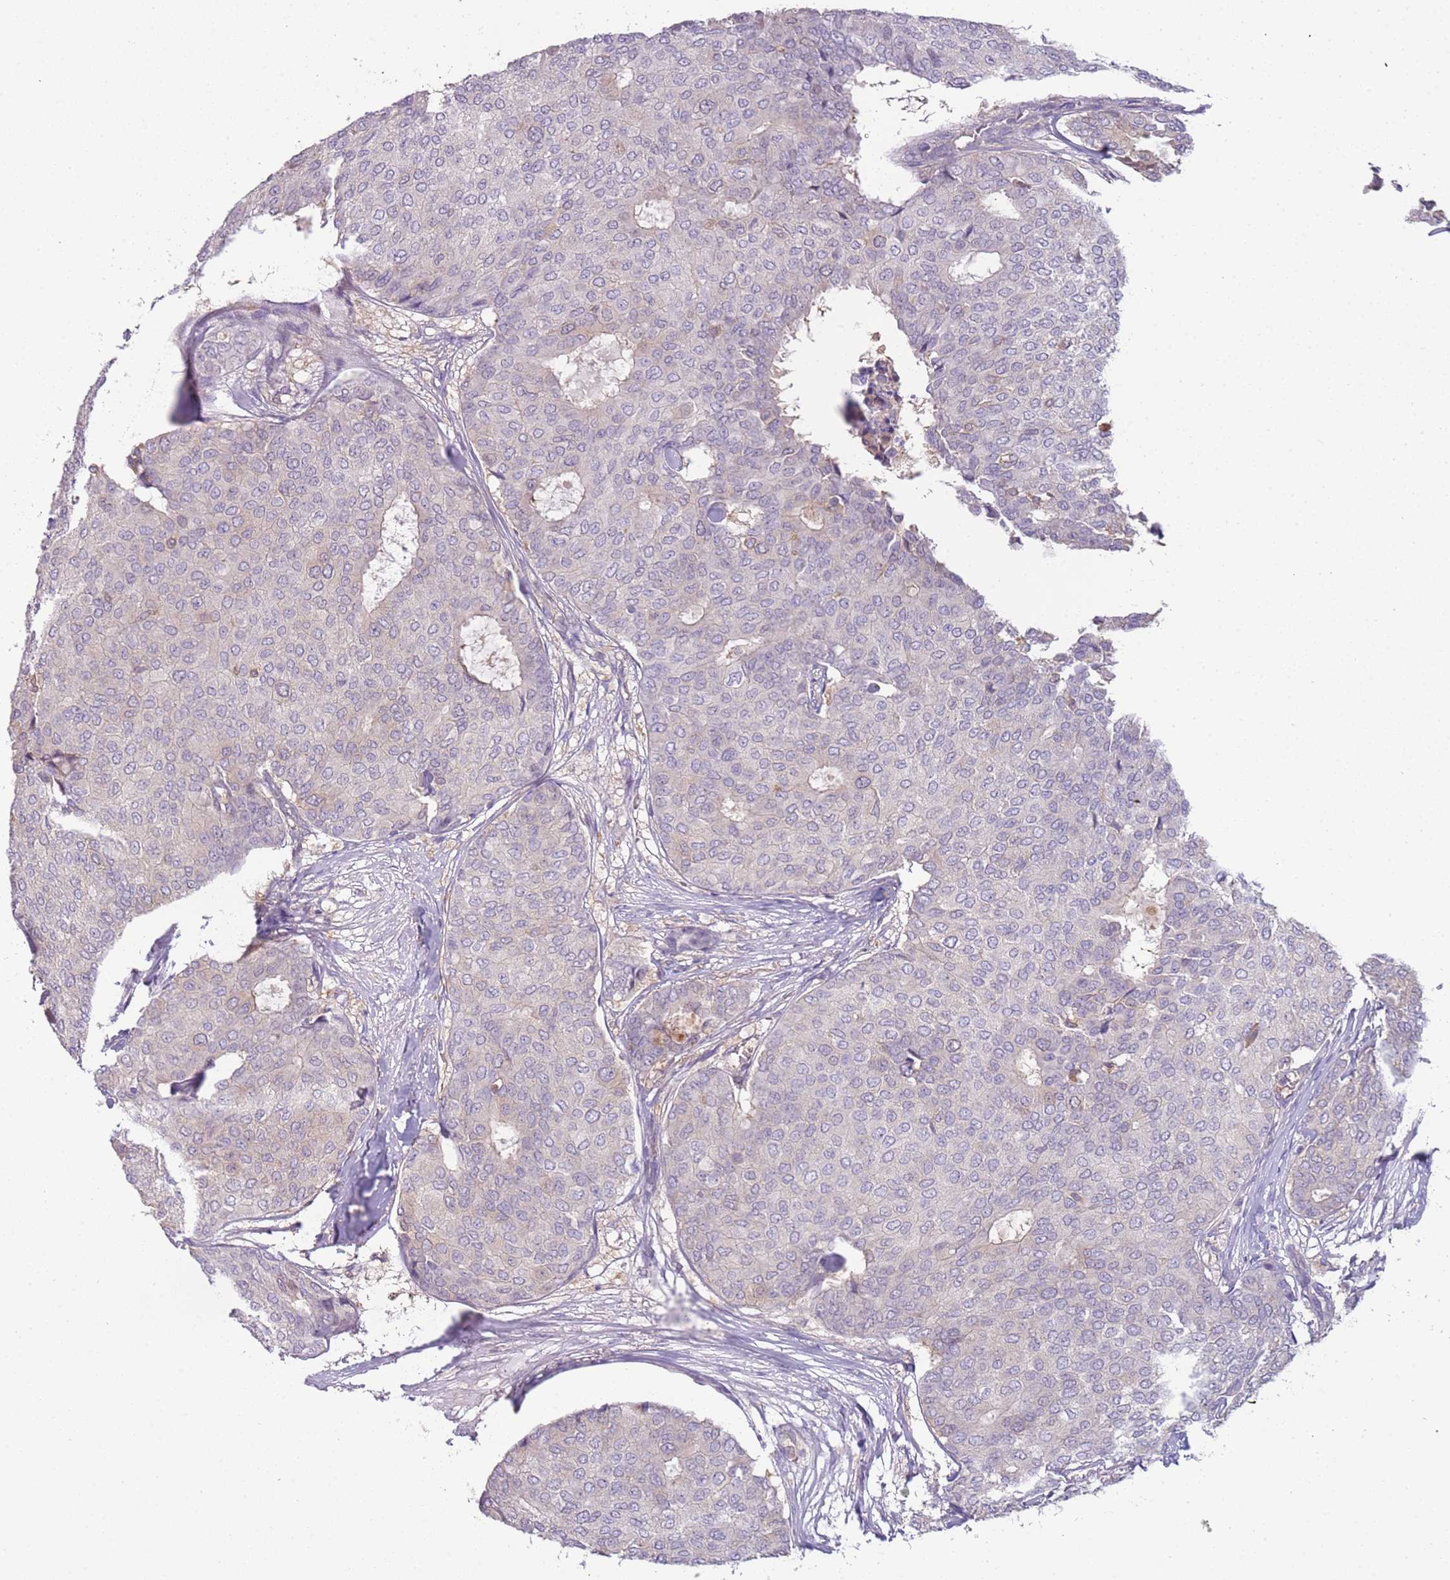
{"staining": {"intensity": "negative", "quantity": "none", "location": "none"}, "tissue": "breast cancer", "cell_type": "Tumor cells", "image_type": "cancer", "snomed": [{"axis": "morphology", "description": "Duct carcinoma"}, {"axis": "topography", "description": "Breast"}], "caption": "Immunohistochemical staining of human breast cancer (intraductal carcinoma) demonstrates no significant positivity in tumor cells.", "gene": "ARHGAP5", "patient": {"sex": "female", "age": 75}}